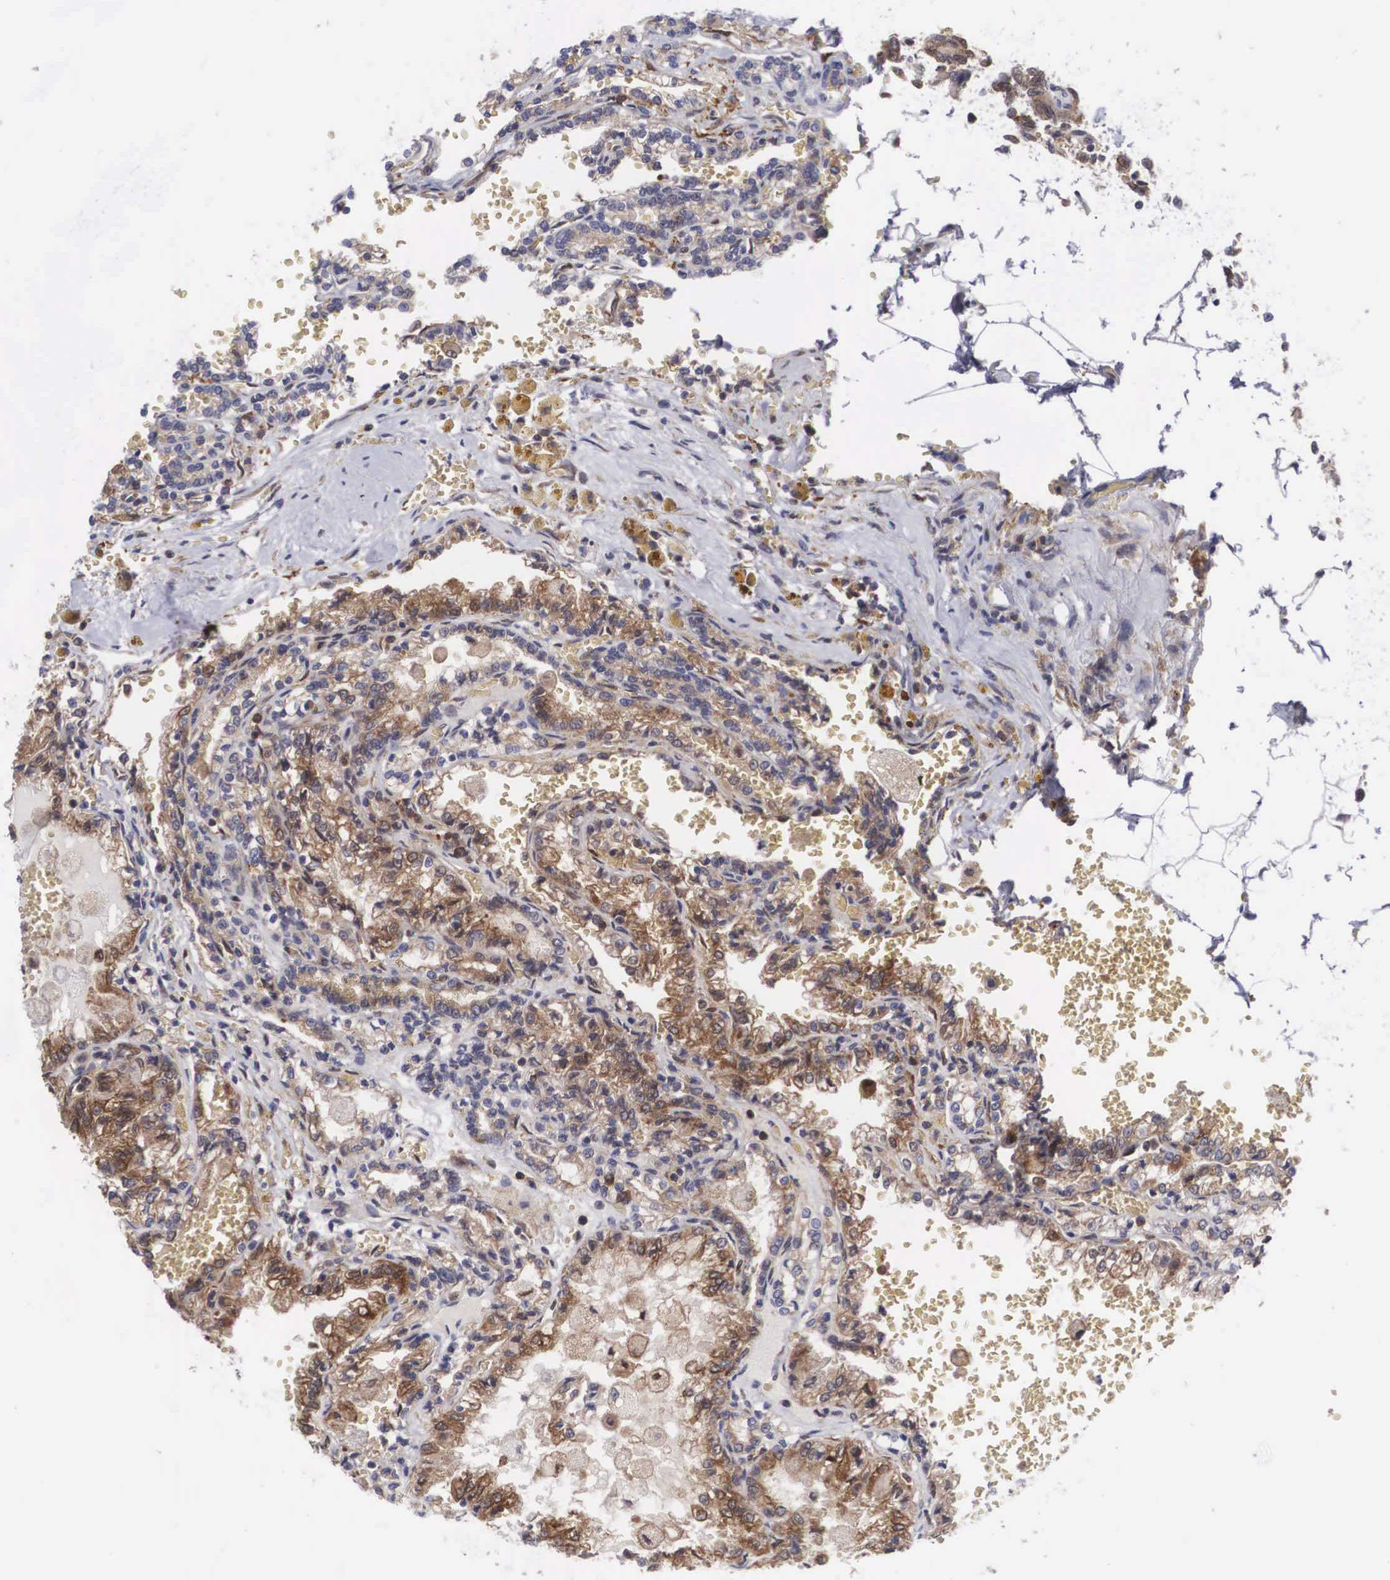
{"staining": {"intensity": "moderate", "quantity": ">75%", "location": "cytoplasmic/membranous,nuclear"}, "tissue": "renal cancer", "cell_type": "Tumor cells", "image_type": "cancer", "snomed": [{"axis": "morphology", "description": "Adenocarcinoma, NOS"}, {"axis": "topography", "description": "Kidney"}], "caption": "Tumor cells display medium levels of moderate cytoplasmic/membranous and nuclear expression in about >75% of cells in human adenocarcinoma (renal).", "gene": "ADSL", "patient": {"sex": "female", "age": 56}}